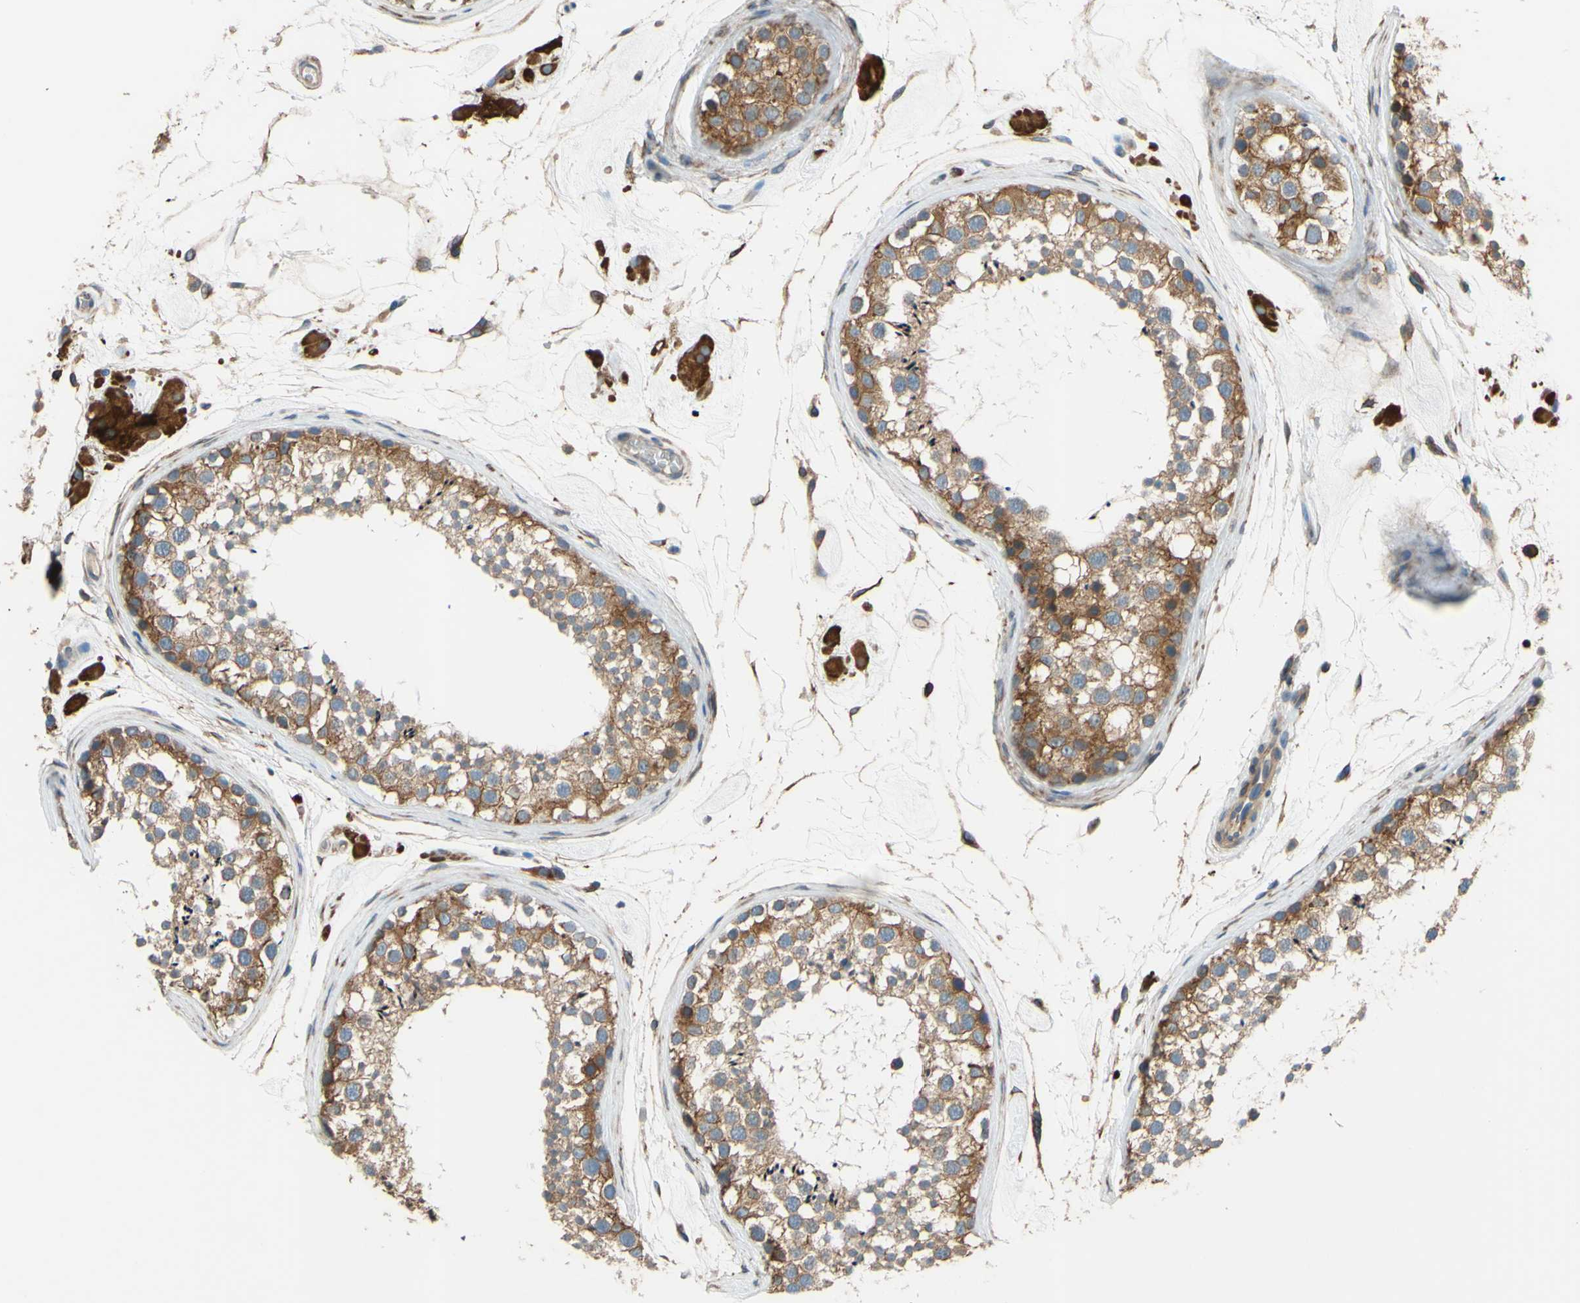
{"staining": {"intensity": "moderate", "quantity": ">75%", "location": "cytoplasmic/membranous"}, "tissue": "testis", "cell_type": "Cells in seminiferous ducts", "image_type": "normal", "snomed": [{"axis": "morphology", "description": "Normal tissue, NOS"}, {"axis": "topography", "description": "Testis"}], "caption": "Immunohistochemistry staining of normal testis, which exhibits medium levels of moderate cytoplasmic/membranous expression in approximately >75% of cells in seminiferous ducts indicating moderate cytoplasmic/membranous protein positivity. The staining was performed using DAB (brown) for protein detection and nuclei were counterstained in hematoxylin (blue).", "gene": "POR", "patient": {"sex": "male", "age": 46}}